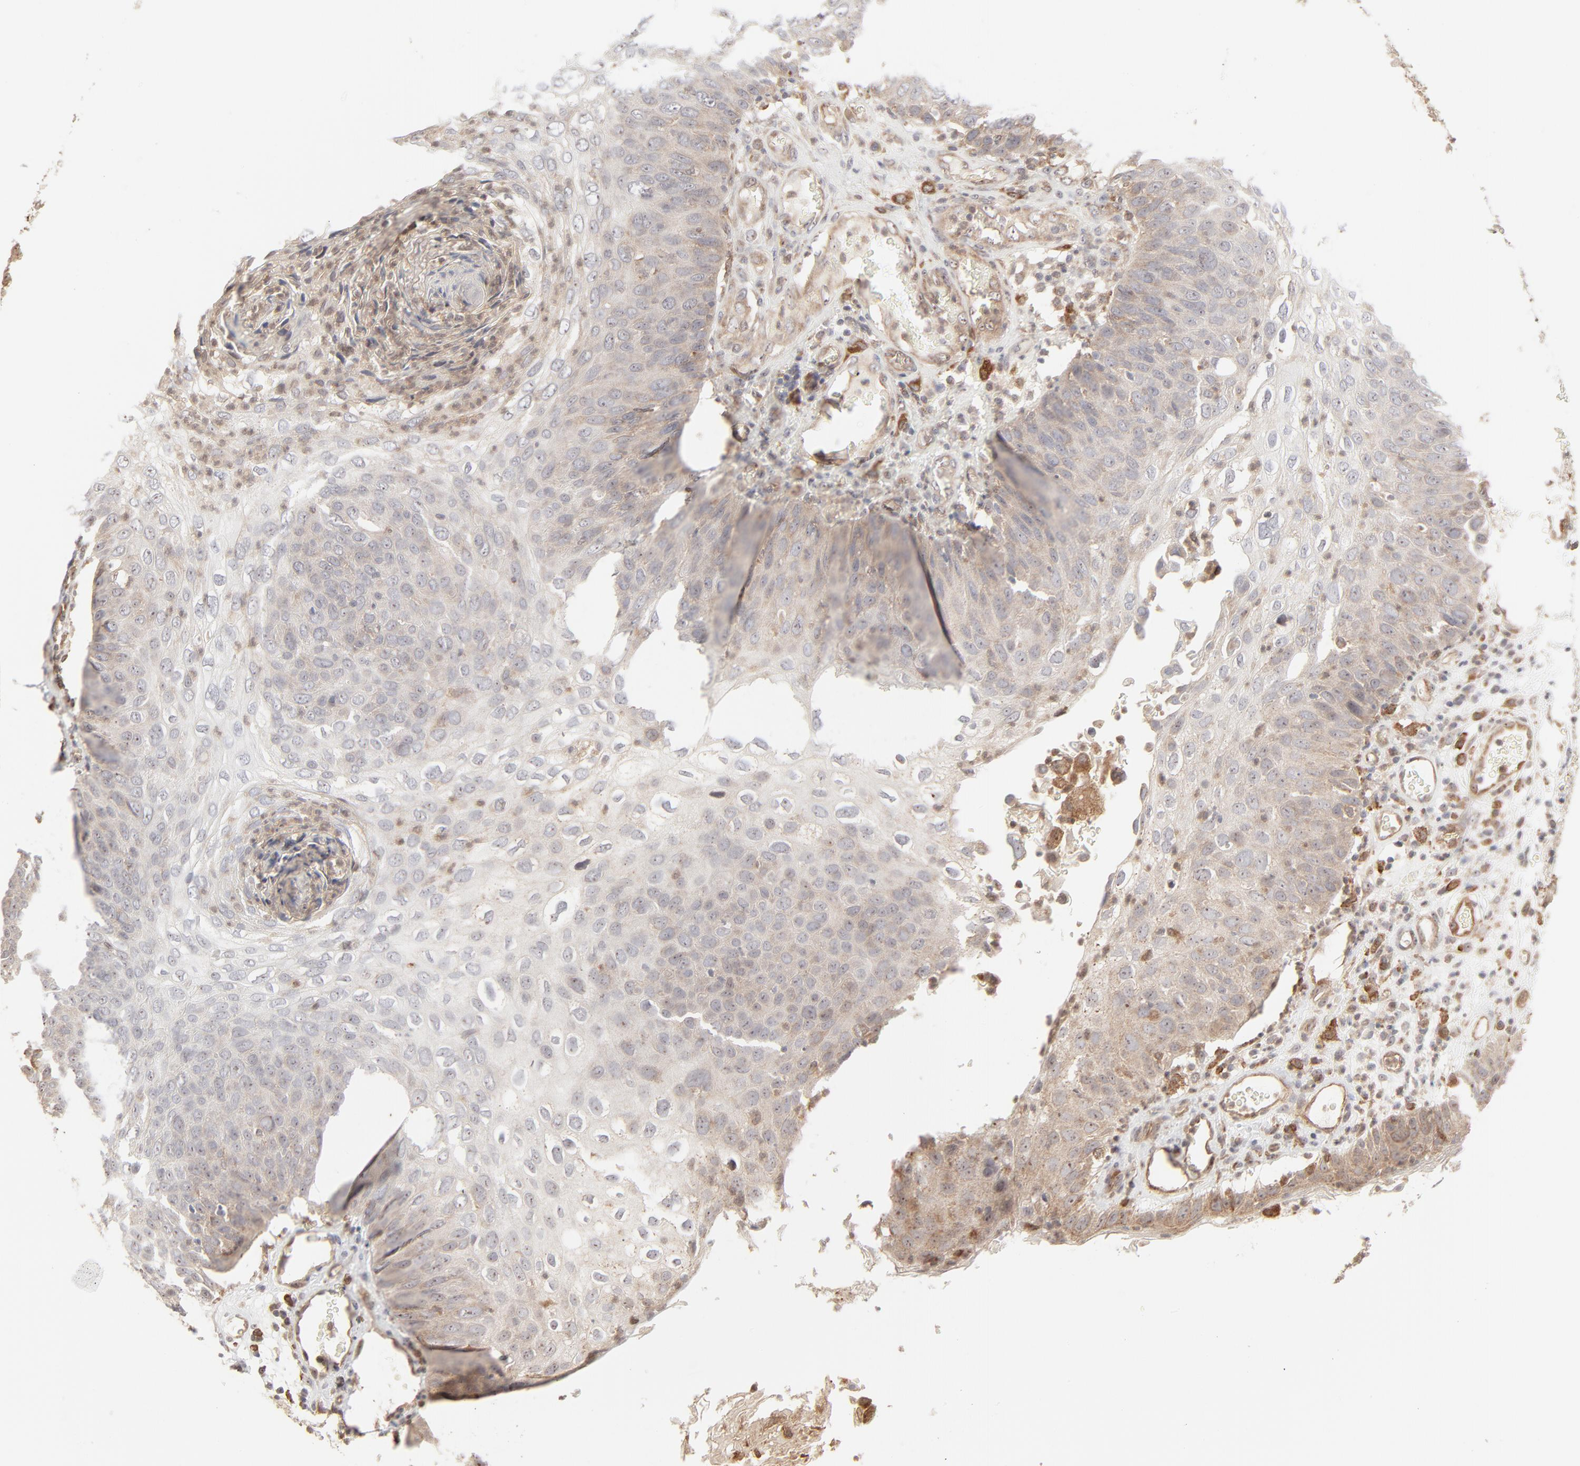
{"staining": {"intensity": "weak", "quantity": "25%-75%", "location": "cytoplasmic/membranous"}, "tissue": "skin cancer", "cell_type": "Tumor cells", "image_type": "cancer", "snomed": [{"axis": "morphology", "description": "Squamous cell carcinoma, NOS"}, {"axis": "topography", "description": "Skin"}], "caption": "Immunohistochemistry (IHC) (DAB) staining of skin cancer (squamous cell carcinoma) demonstrates weak cytoplasmic/membranous protein positivity in about 25%-75% of tumor cells.", "gene": "RAB5C", "patient": {"sex": "male", "age": 87}}